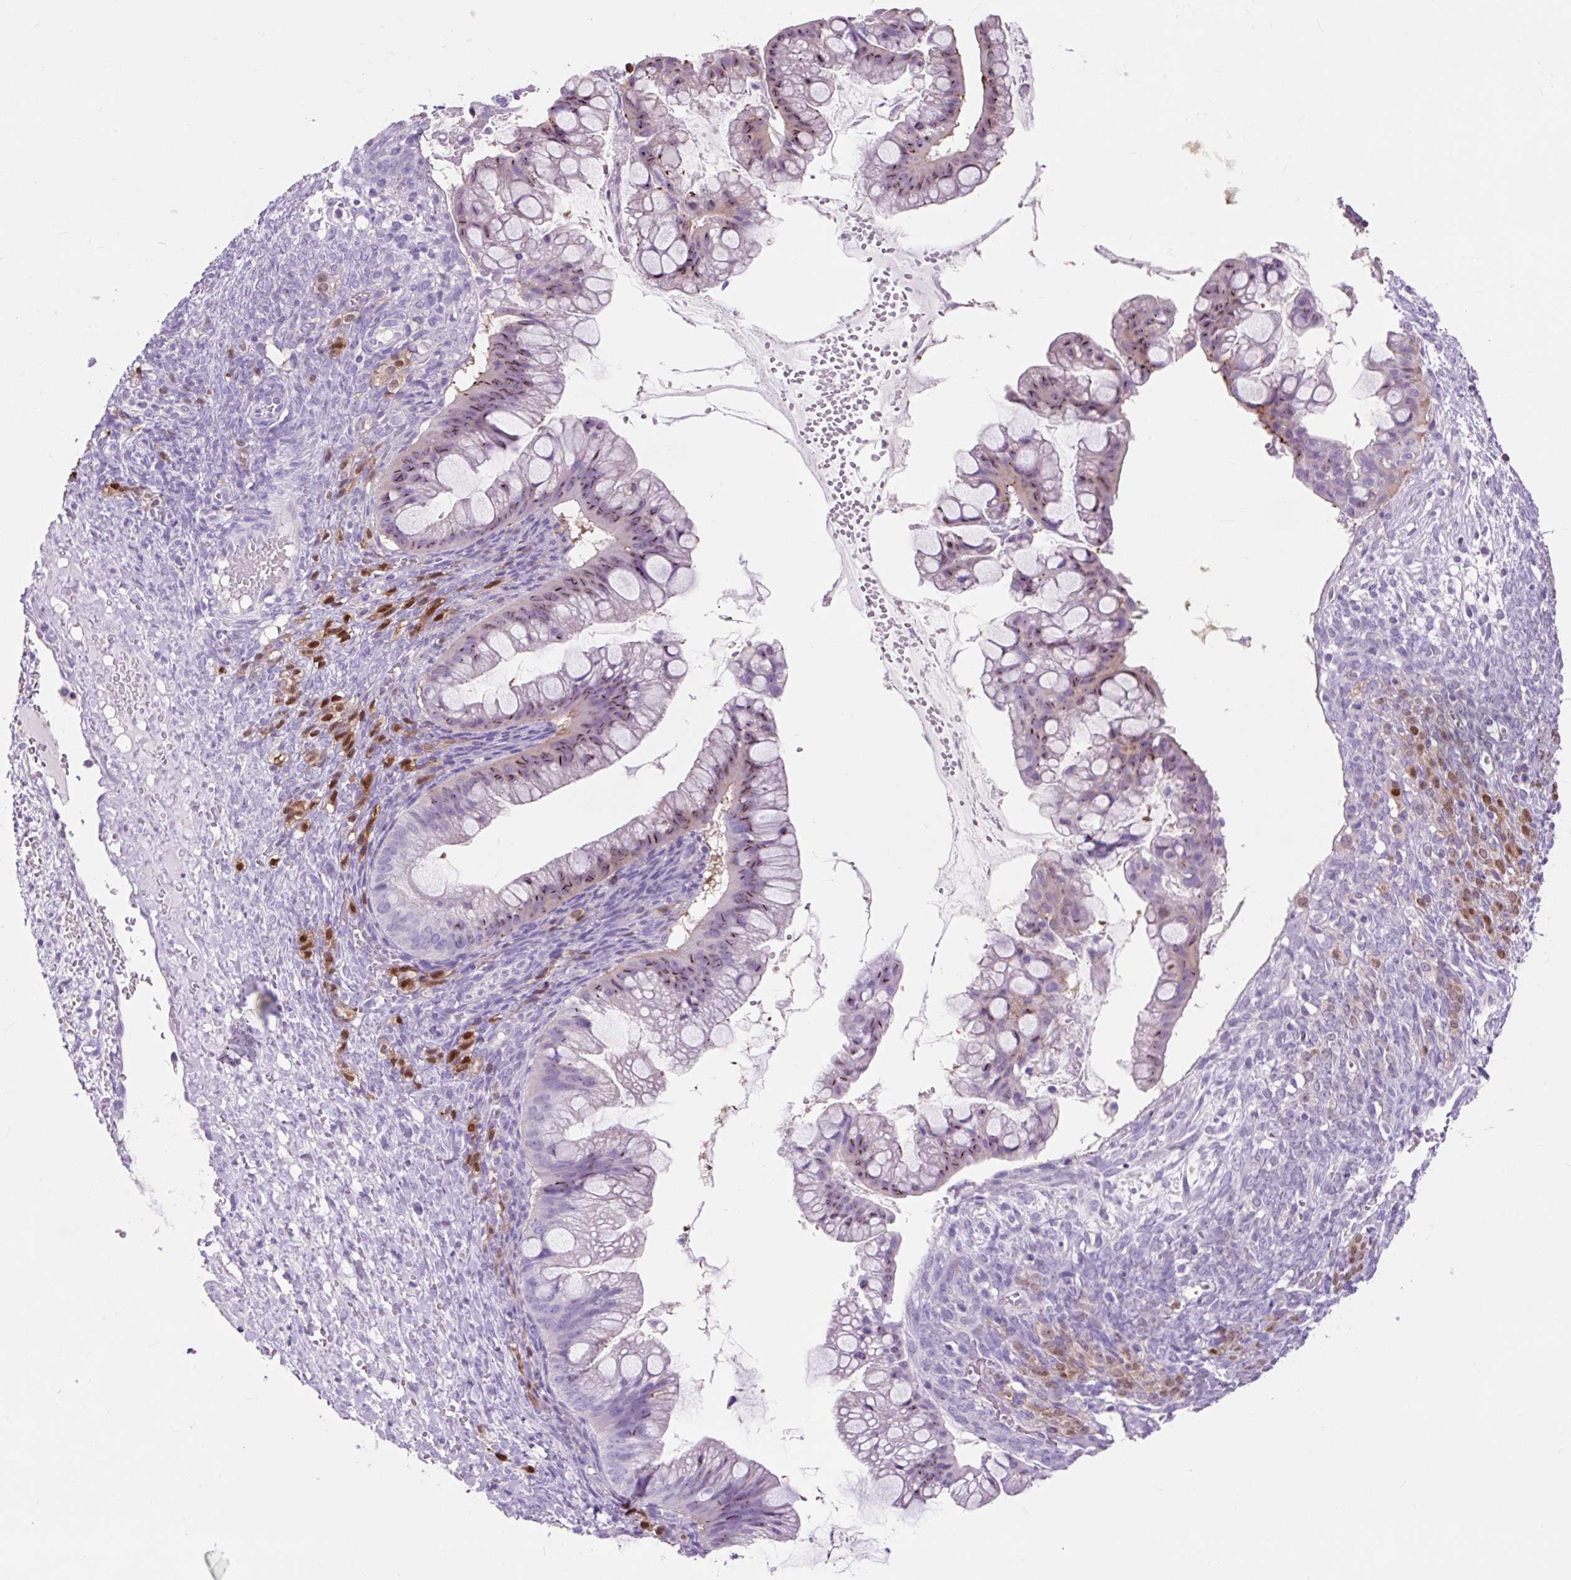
{"staining": {"intensity": "moderate", "quantity": "25%-75%", "location": "cytoplasmic/membranous"}, "tissue": "ovarian cancer", "cell_type": "Tumor cells", "image_type": "cancer", "snomed": [{"axis": "morphology", "description": "Cystadenocarcinoma, mucinous, NOS"}, {"axis": "topography", "description": "Ovary"}], "caption": "A brown stain labels moderate cytoplasmic/membranous staining of a protein in ovarian mucinous cystadenocarcinoma tumor cells. The staining was performed using DAB (3,3'-diaminobenzidine), with brown indicating positive protein expression. Nuclei are stained blue with hematoxylin.", "gene": "OR10A7", "patient": {"sex": "female", "age": 73}}